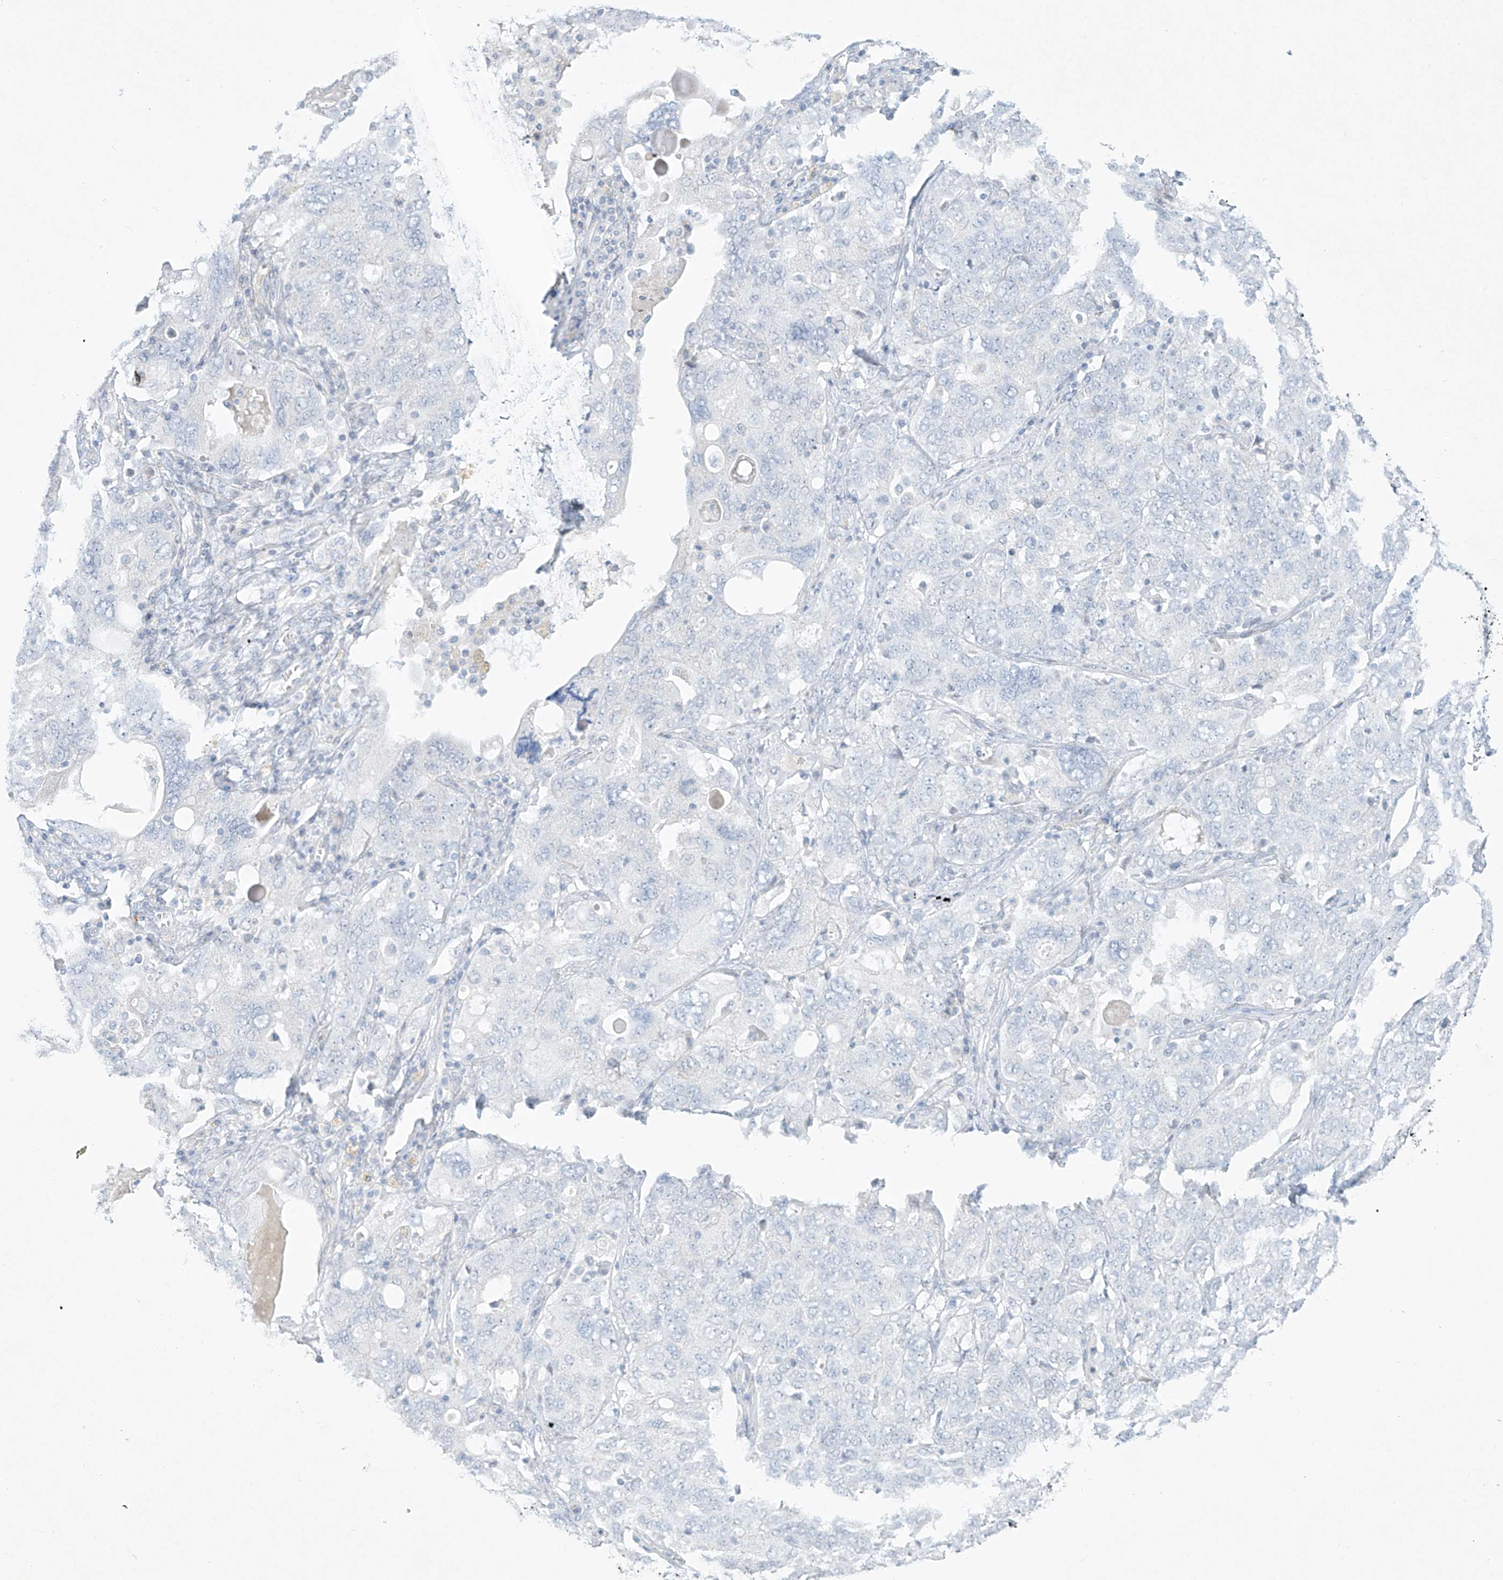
{"staining": {"intensity": "negative", "quantity": "none", "location": "none"}, "tissue": "ovarian cancer", "cell_type": "Tumor cells", "image_type": "cancer", "snomed": [{"axis": "morphology", "description": "Carcinoma, endometroid"}, {"axis": "topography", "description": "Ovary"}], "caption": "Immunohistochemical staining of ovarian cancer shows no significant positivity in tumor cells.", "gene": "PAX6", "patient": {"sex": "female", "age": 62}}